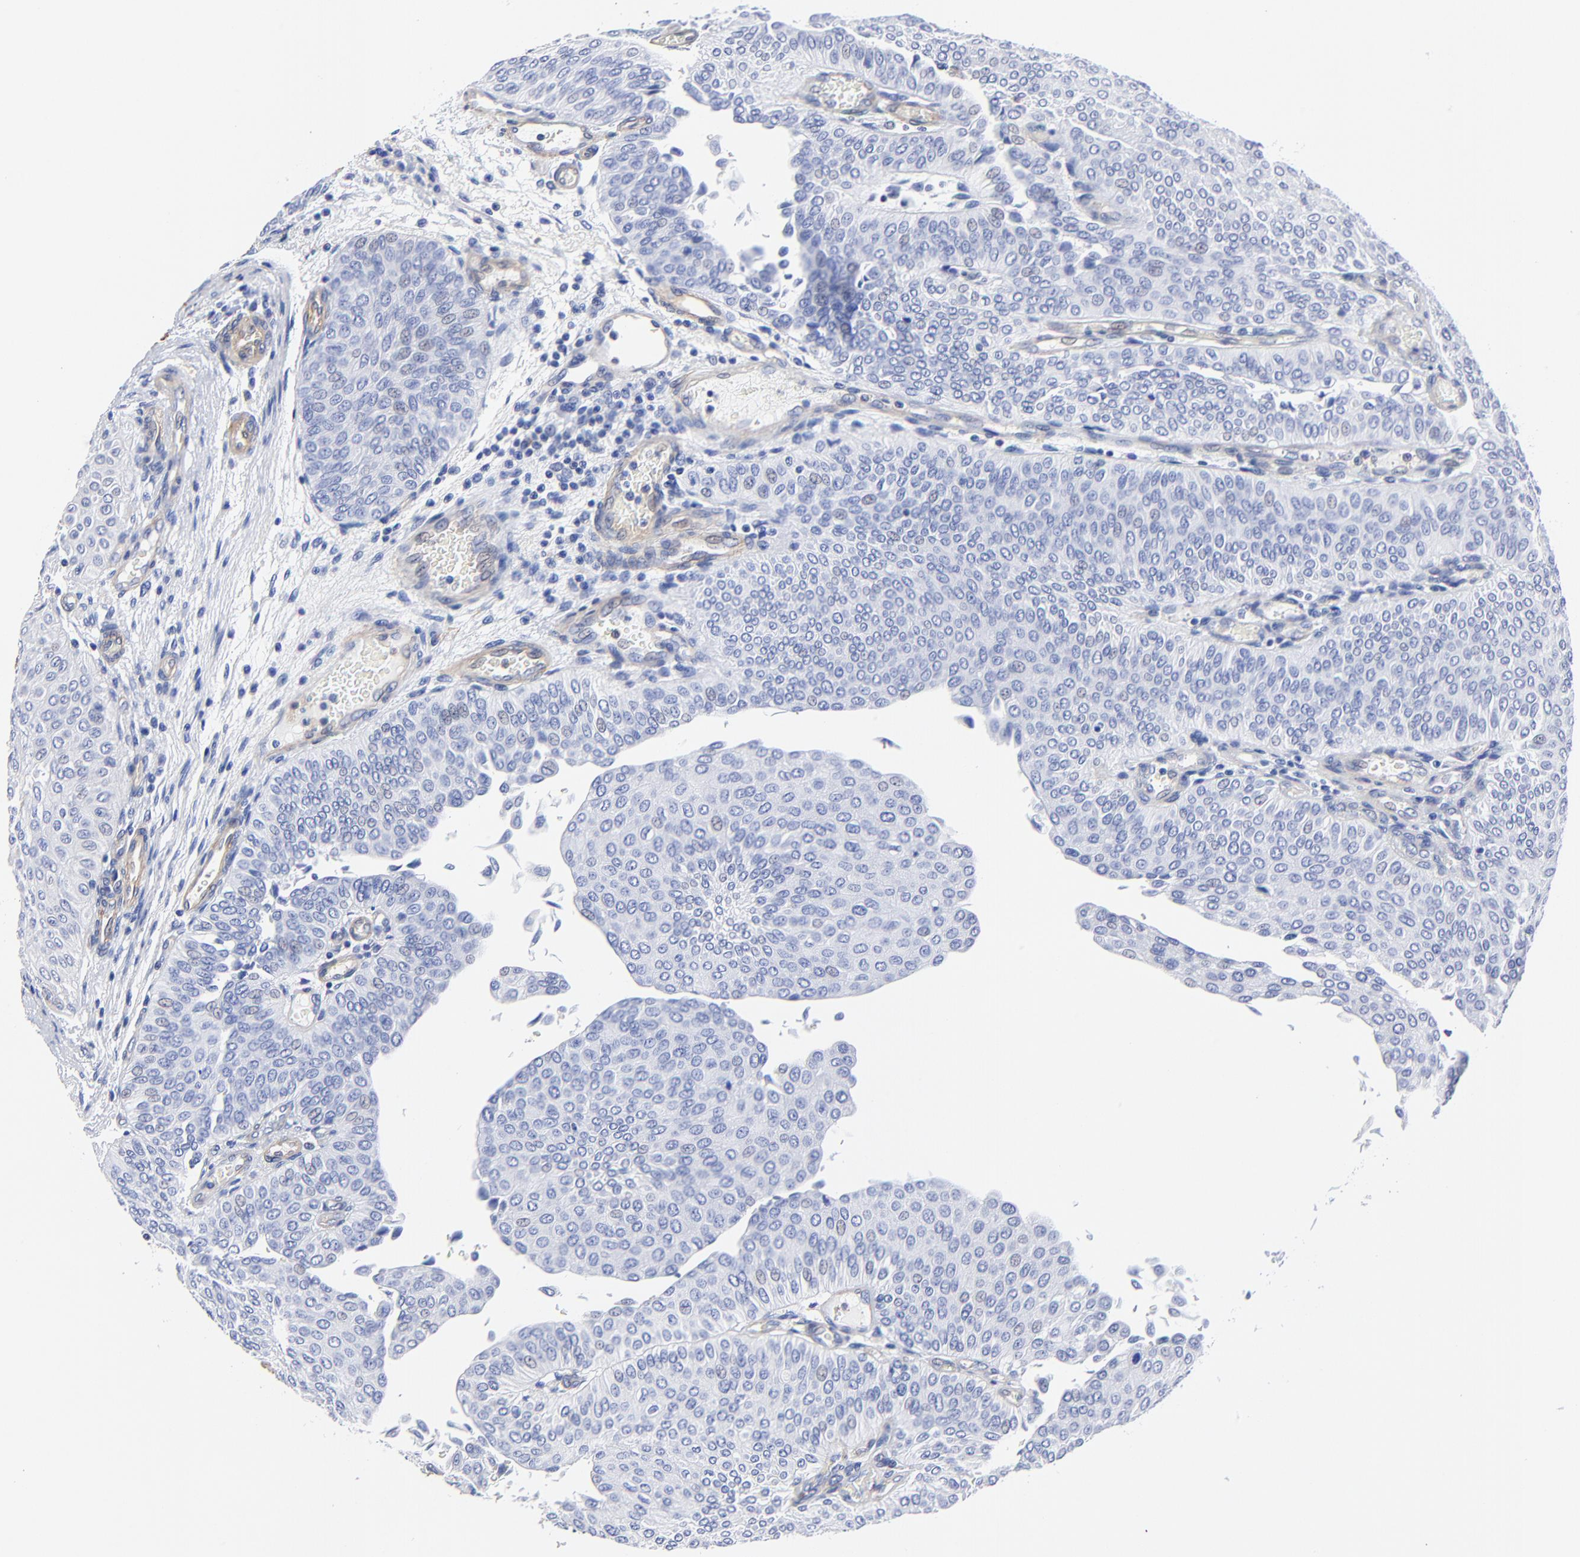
{"staining": {"intensity": "negative", "quantity": "none", "location": "none"}, "tissue": "urothelial cancer", "cell_type": "Tumor cells", "image_type": "cancer", "snomed": [{"axis": "morphology", "description": "Urothelial carcinoma, Low grade"}, {"axis": "topography", "description": "Urinary bladder"}], "caption": "DAB immunohistochemical staining of urothelial cancer demonstrates no significant staining in tumor cells.", "gene": "TAGLN2", "patient": {"sex": "male", "age": 64}}